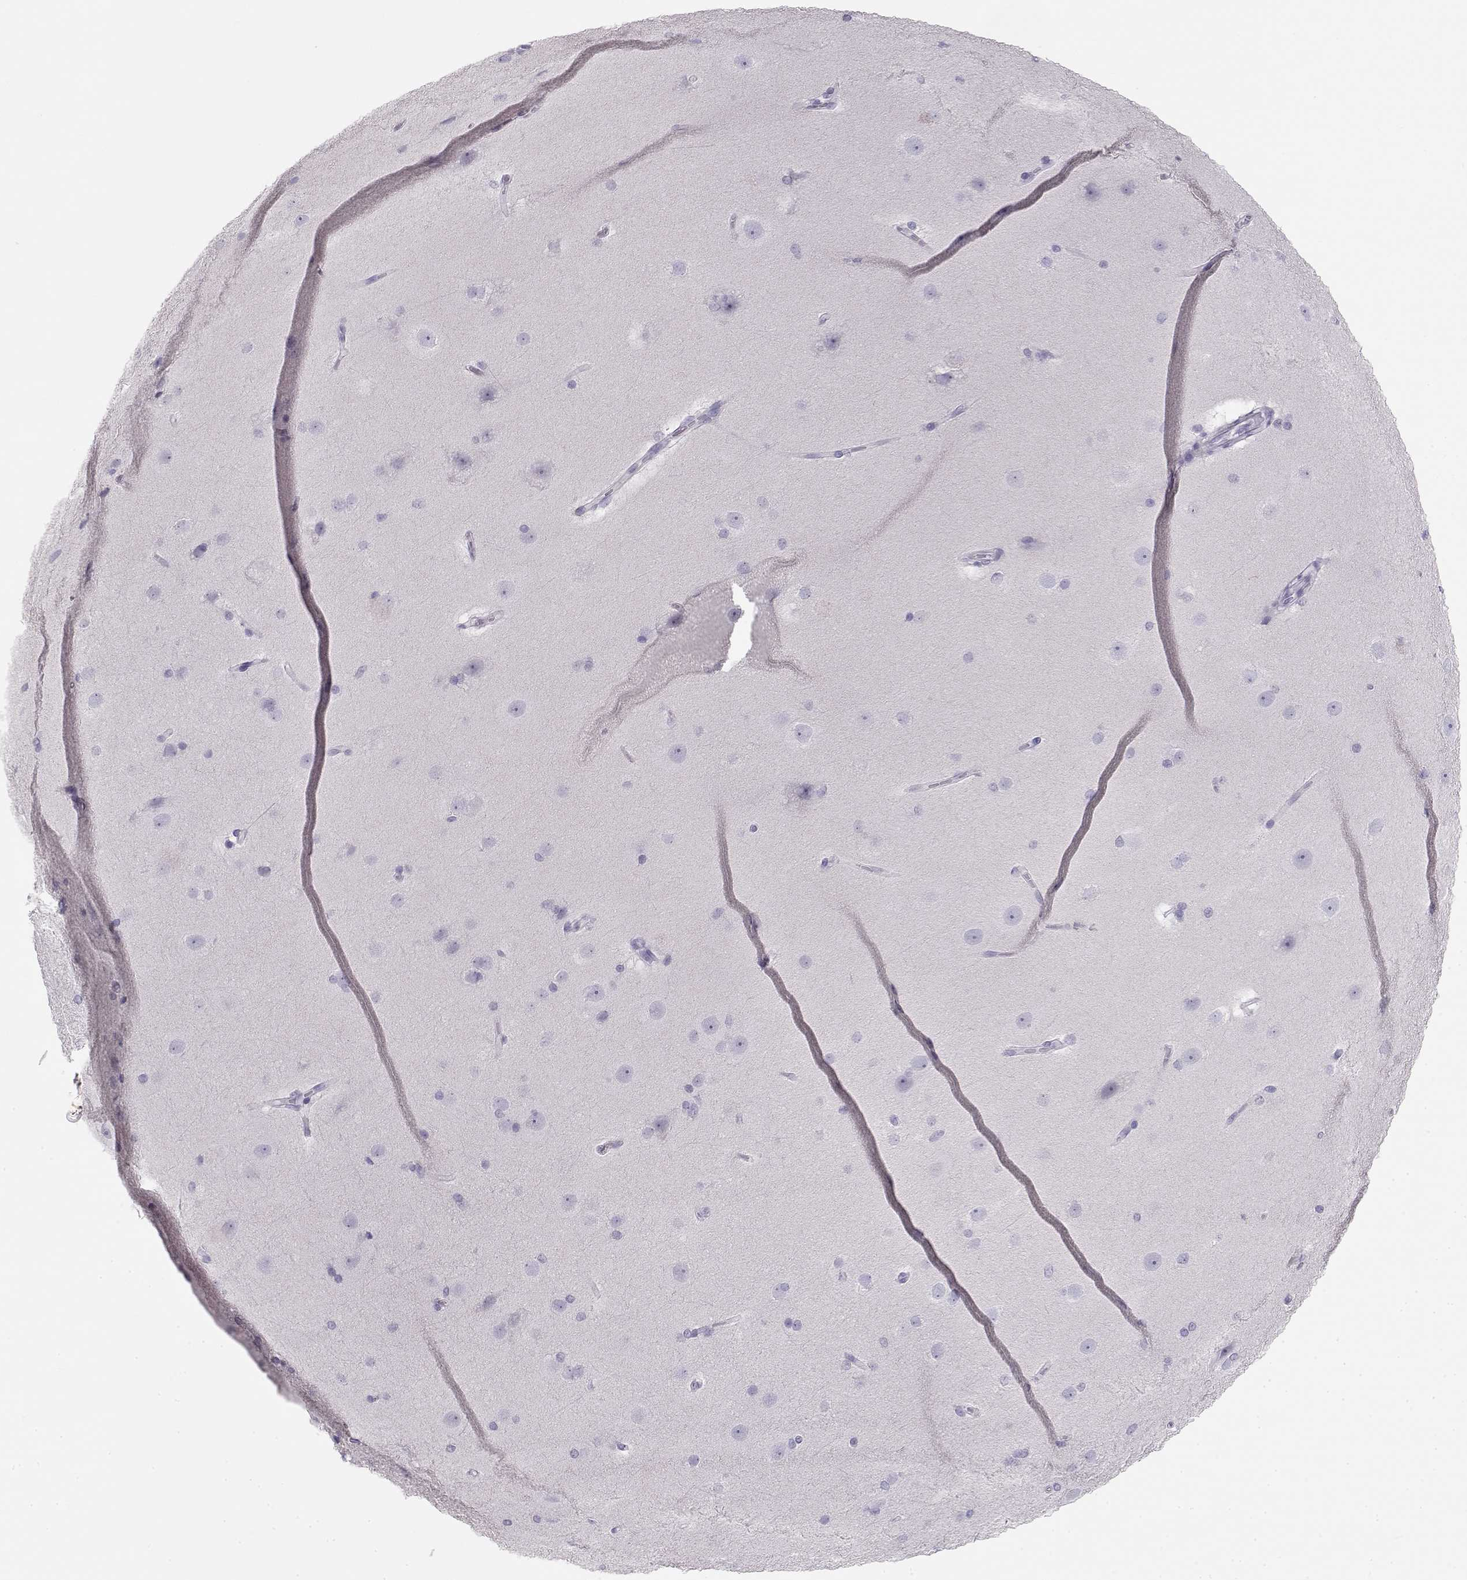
{"staining": {"intensity": "negative", "quantity": "none", "location": "none"}, "tissue": "hippocampus", "cell_type": "Glial cells", "image_type": "normal", "snomed": [{"axis": "morphology", "description": "Normal tissue, NOS"}, {"axis": "topography", "description": "Cerebral cortex"}, {"axis": "topography", "description": "Hippocampus"}], "caption": "The histopathology image displays no staining of glial cells in benign hippocampus.", "gene": "NUTM1", "patient": {"sex": "female", "age": 19}}